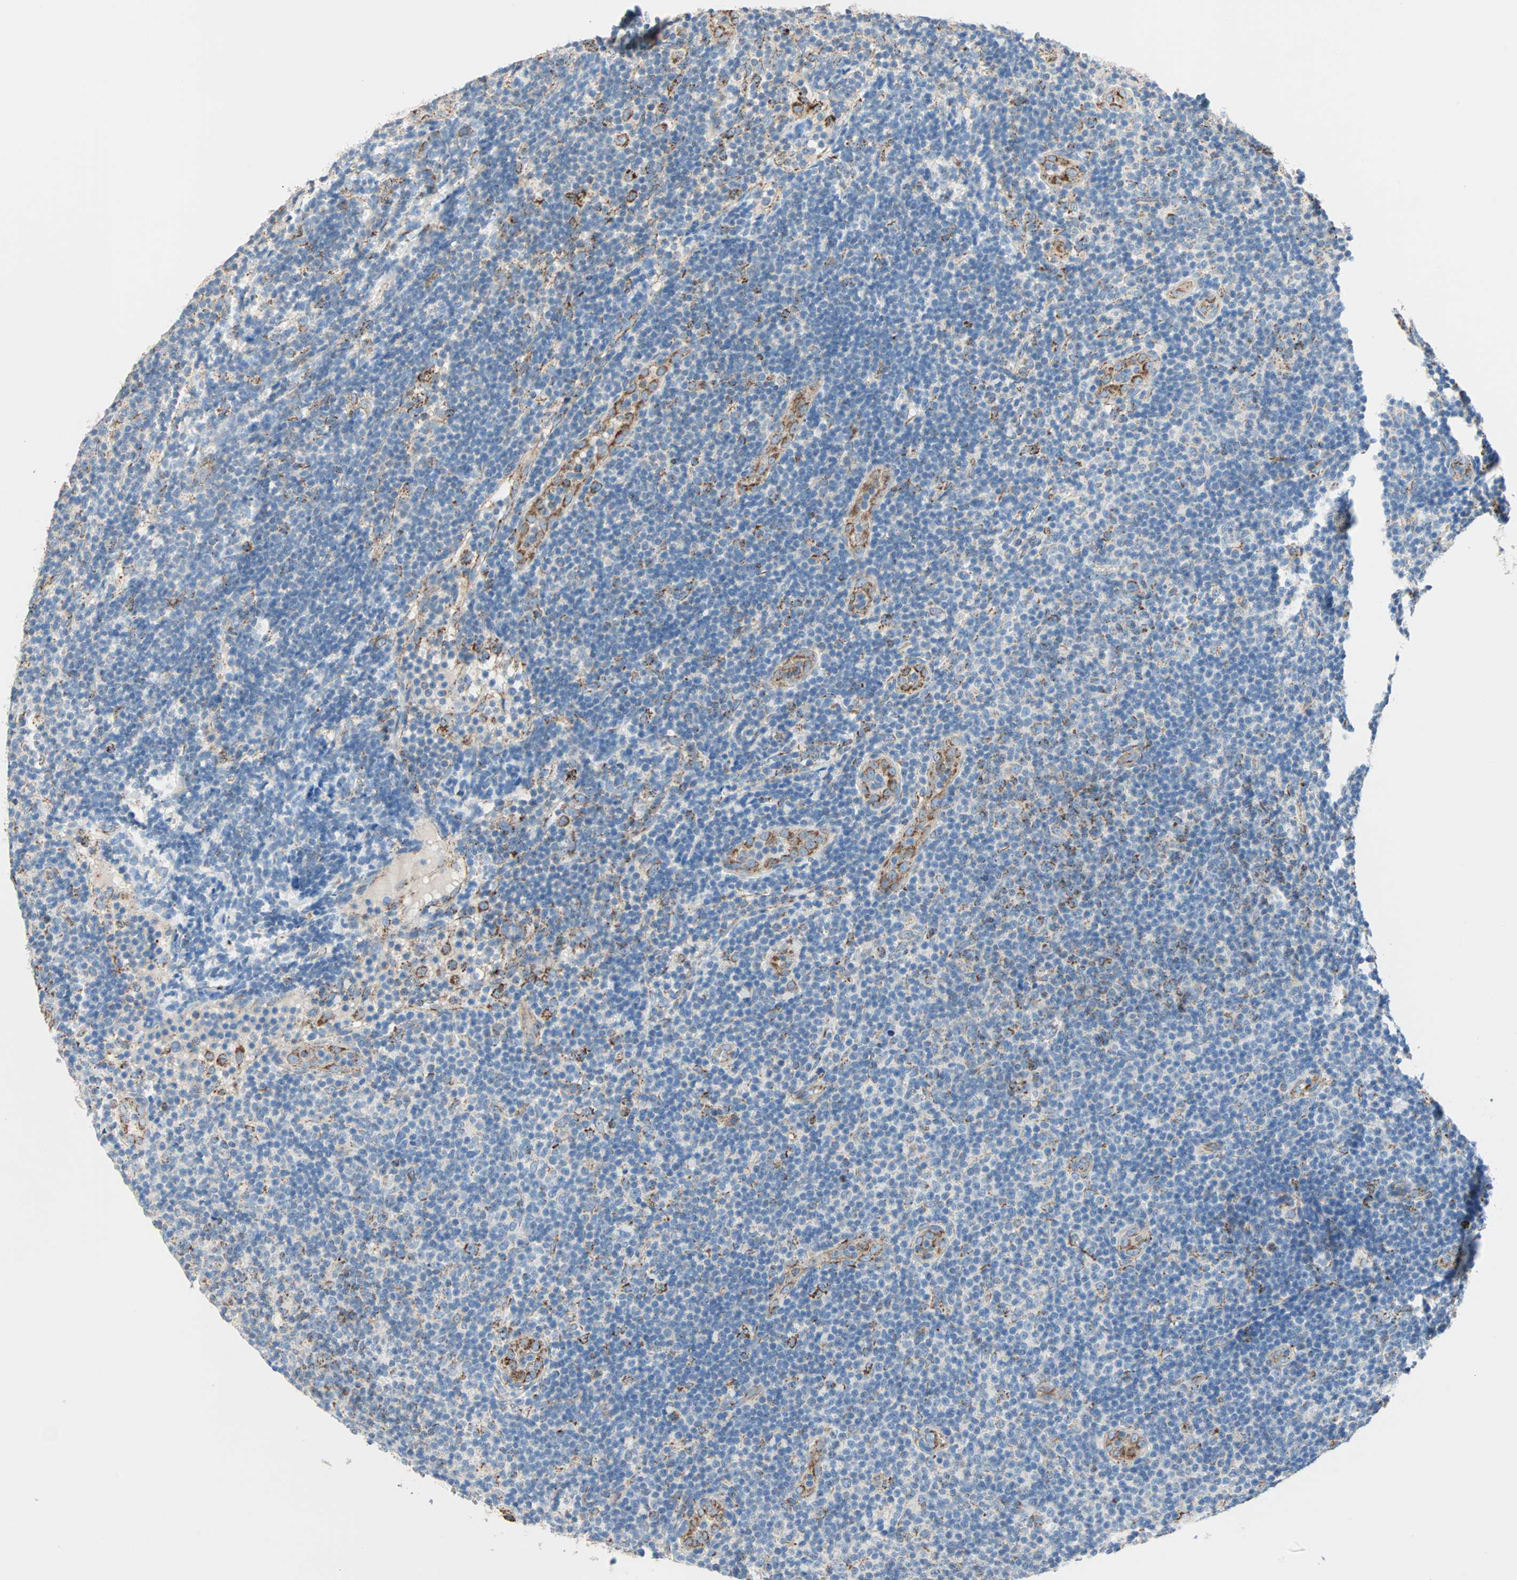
{"staining": {"intensity": "negative", "quantity": "none", "location": "none"}, "tissue": "lymphoma", "cell_type": "Tumor cells", "image_type": "cancer", "snomed": [{"axis": "morphology", "description": "Malignant lymphoma, non-Hodgkin's type, Low grade"}, {"axis": "topography", "description": "Lymph node"}], "caption": "Immunohistochemistry photomicrograph of neoplastic tissue: low-grade malignant lymphoma, non-Hodgkin's type stained with DAB (3,3'-diaminobenzidine) displays no significant protein expression in tumor cells.", "gene": "TST", "patient": {"sex": "male", "age": 83}}